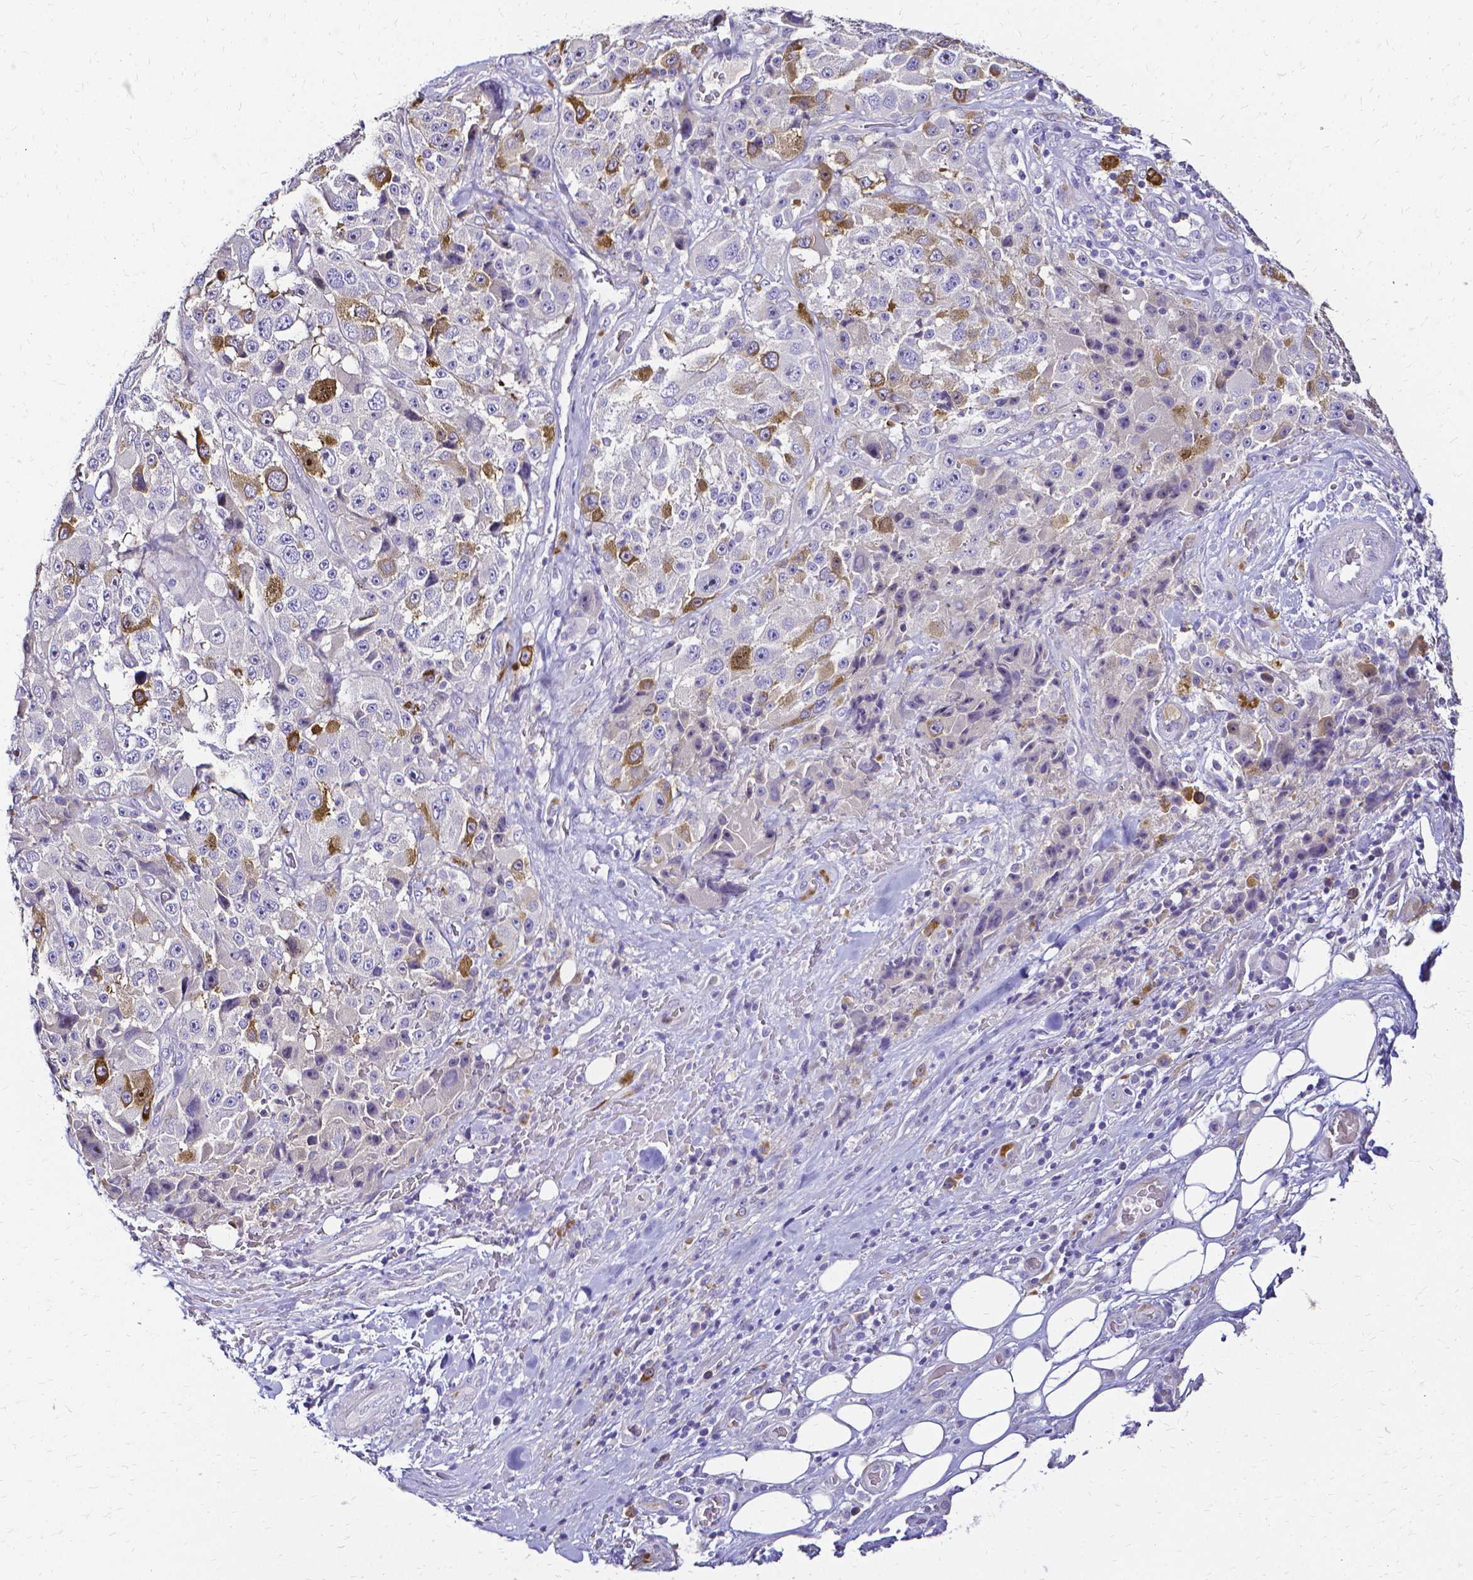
{"staining": {"intensity": "moderate", "quantity": "<25%", "location": "cytoplasmic/membranous"}, "tissue": "melanoma", "cell_type": "Tumor cells", "image_type": "cancer", "snomed": [{"axis": "morphology", "description": "Malignant melanoma, Metastatic site"}, {"axis": "topography", "description": "Lymph node"}], "caption": "Human melanoma stained for a protein (brown) displays moderate cytoplasmic/membranous positive positivity in about <25% of tumor cells.", "gene": "CCNB1", "patient": {"sex": "male", "age": 62}}